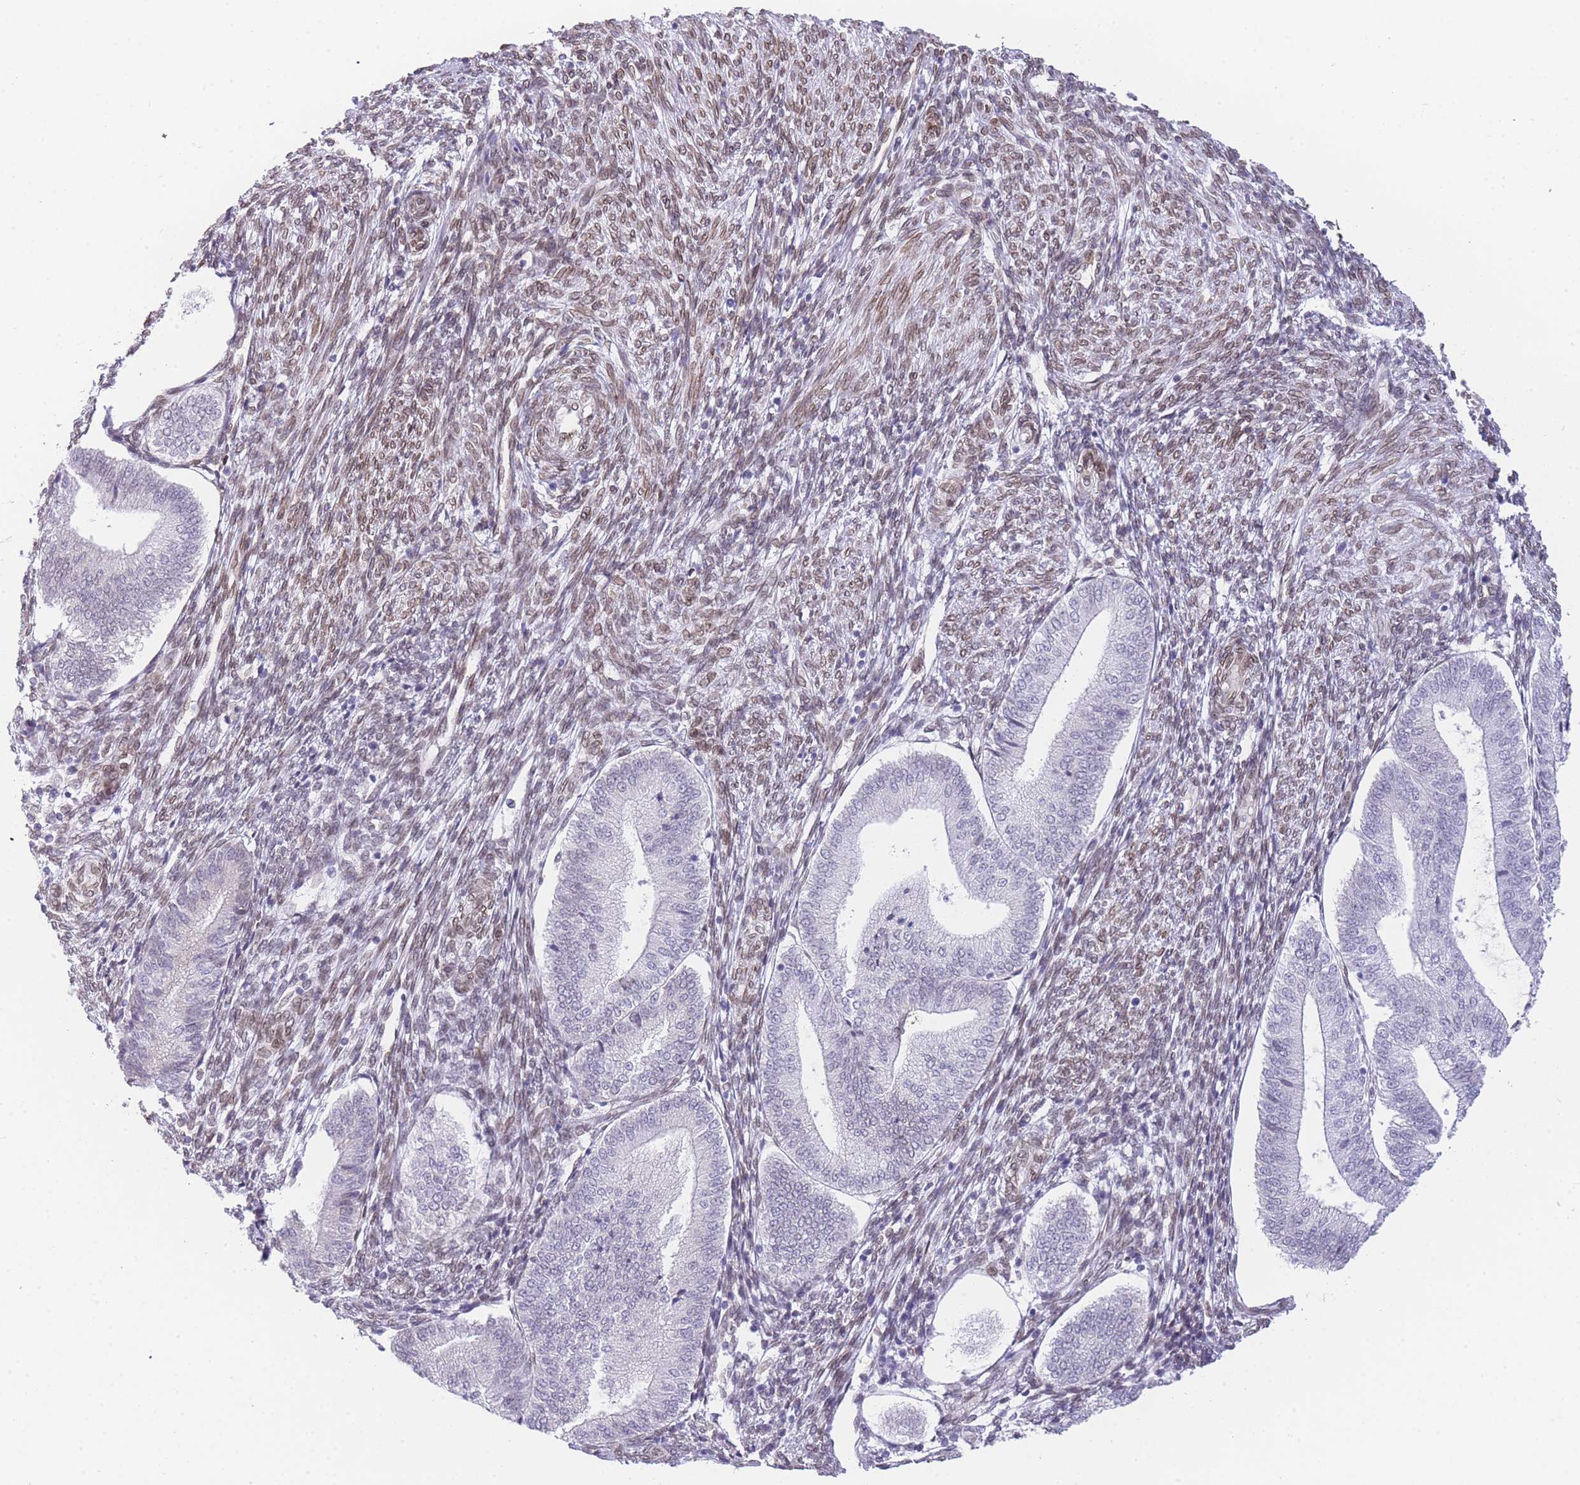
{"staining": {"intensity": "moderate", "quantity": "<25%", "location": "nuclear"}, "tissue": "endometrium", "cell_type": "Cells in endometrial stroma", "image_type": "normal", "snomed": [{"axis": "morphology", "description": "Normal tissue, NOS"}, {"axis": "topography", "description": "Endometrium"}], "caption": "Immunohistochemical staining of unremarkable endometrium reveals low levels of moderate nuclear staining in about <25% of cells in endometrial stroma.", "gene": "OR10AD1", "patient": {"sex": "female", "age": 34}}